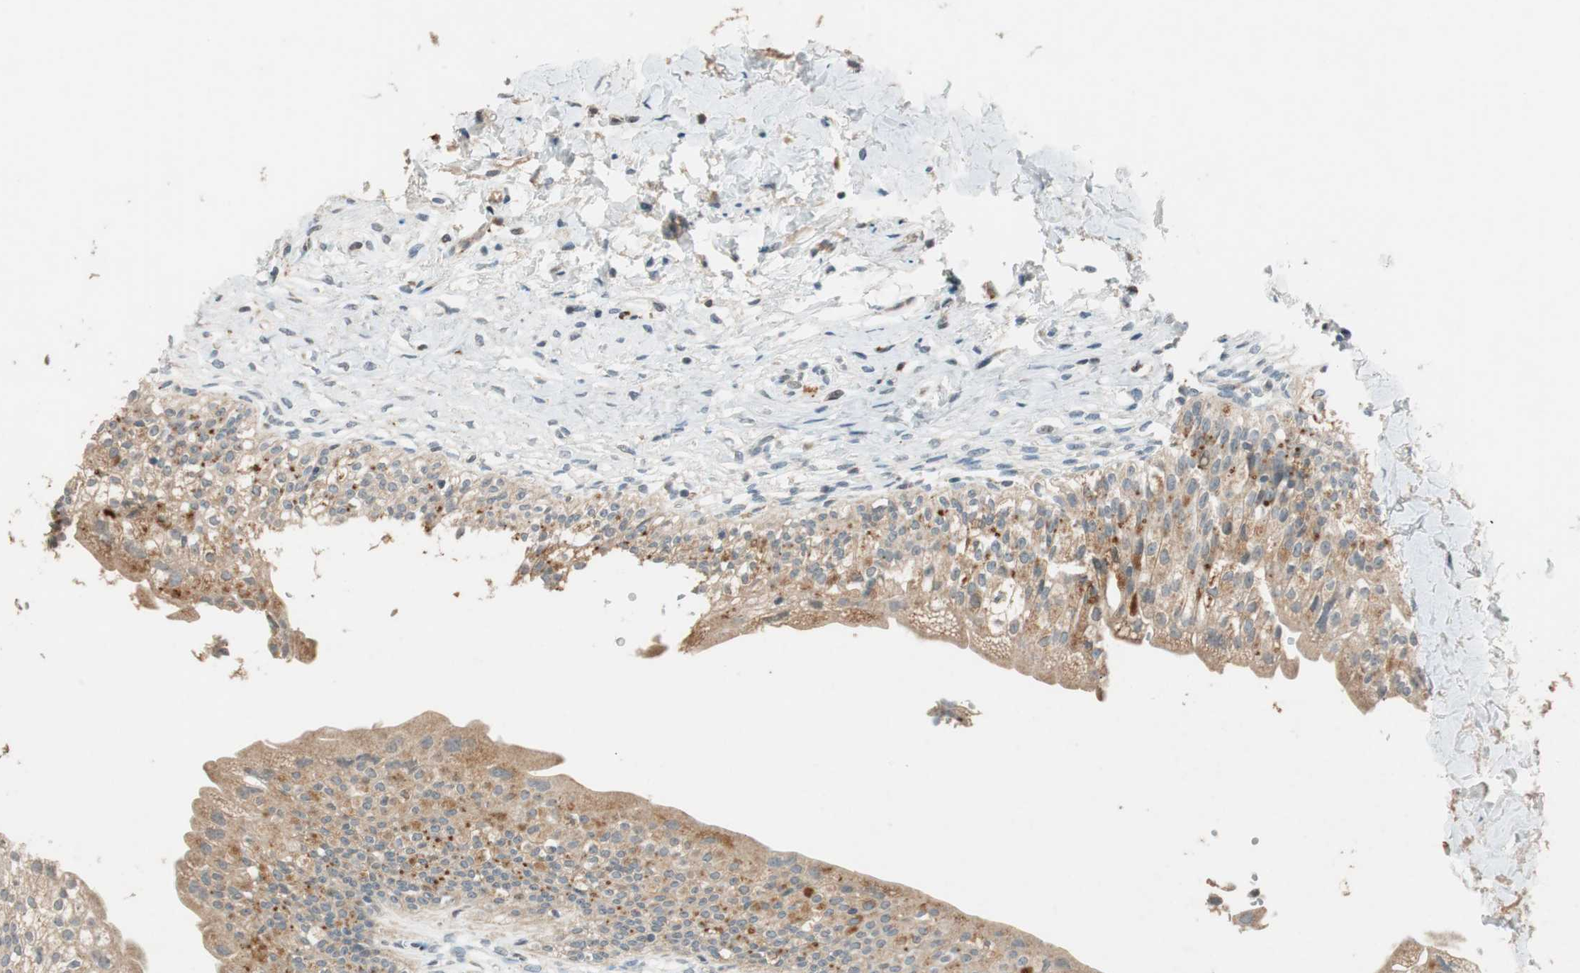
{"staining": {"intensity": "moderate", "quantity": ">75%", "location": "cytoplasmic/membranous"}, "tissue": "urinary bladder", "cell_type": "Urothelial cells", "image_type": "normal", "snomed": [{"axis": "morphology", "description": "Normal tissue, NOS"}, {"axis": "morphology", "description": "Inflammation, NOS"}, {"axis": "topography", "description": "Urinary bladder"}], "caption": "Unremarkable urinary bladder was stained to show a protein in brown. There is medium levels of moderate cytoplasmic/membranous positivity in approximately >75% of urothelial cells.", "gene": "GLB1", "patient": {"sex": "female", "age": 80}}